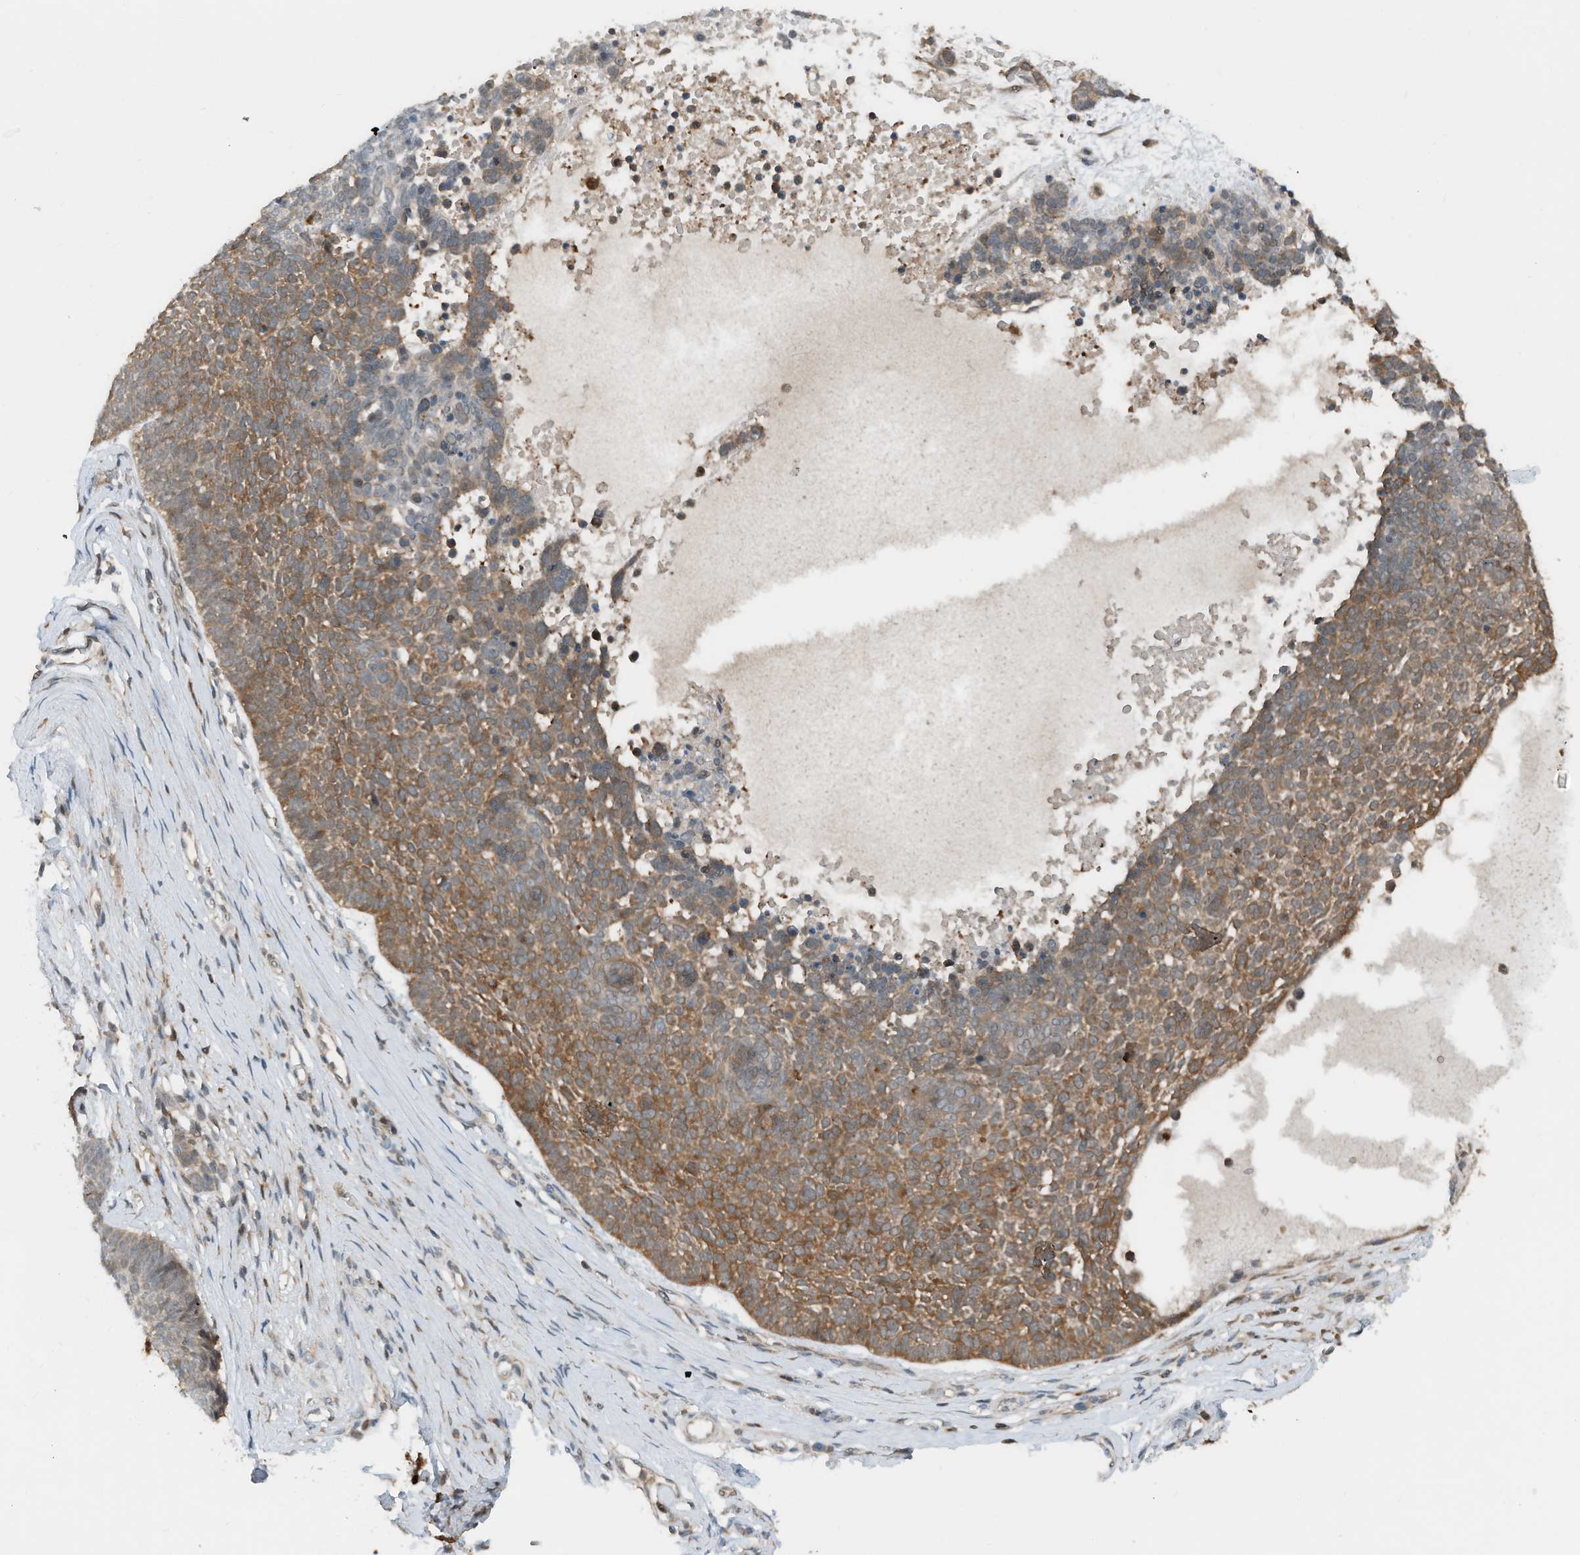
{"staining": {"intensity": "moderate", "quantity": ">75%", "location": "cytoplasmic/membranous"}, "tissue": "skin cancer", "cell_type": "Tumor cells", "image_type": "cancer", "snomed": [{"axis": "morphology", "description": "Basal cell carcinoma"}, {"axis": "topography", "description": "Skin"}], "caption": "Skin cancer stained for a protein exhibits moderate cytoplasmic/membranous positivity in tumor cells.", "gene": "RMND1", "patient": {"sex": "female", "age": 81}}